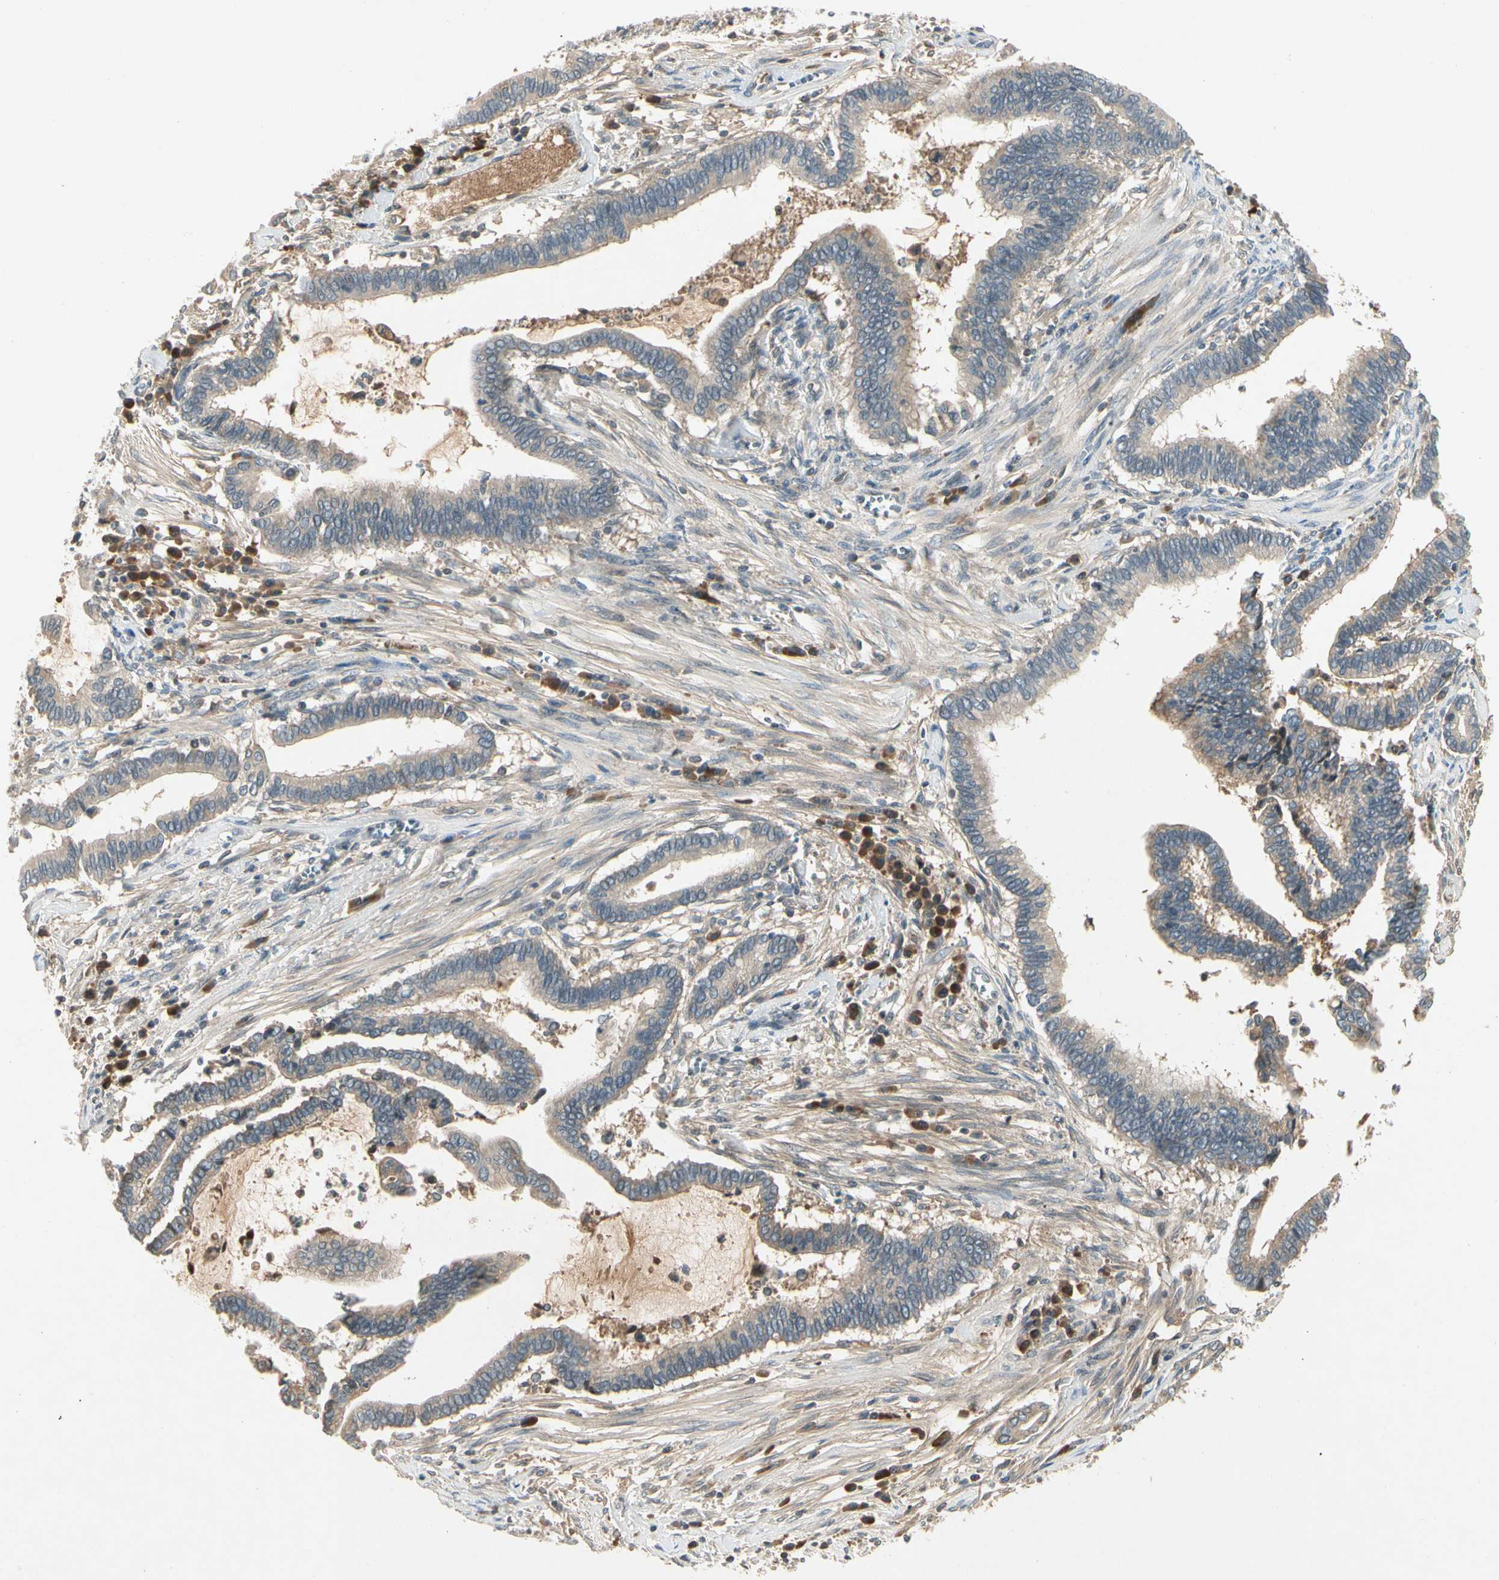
{"staining": {"intensity": "weak", "quantity": "25%-75%", "location": "cytoplasmic/membranous"}, "tissue": "cervical cancer", "cell_type": "Tumor cells", "image_type": "cancer", "snomed": [{"axis": "morphology", "description": "Adenocarcinoma, NOS"}, {"axis": "topography", "description": "Cervix"}], "caption": "A low amount of weak cytoplasmic/membranous expression is identified in approximately 25%-75% of tumor cells in adenocarcinoma (cervical) tissue.", "gene": "CCL4", "patient": {"sex": "female", "age": 44}}